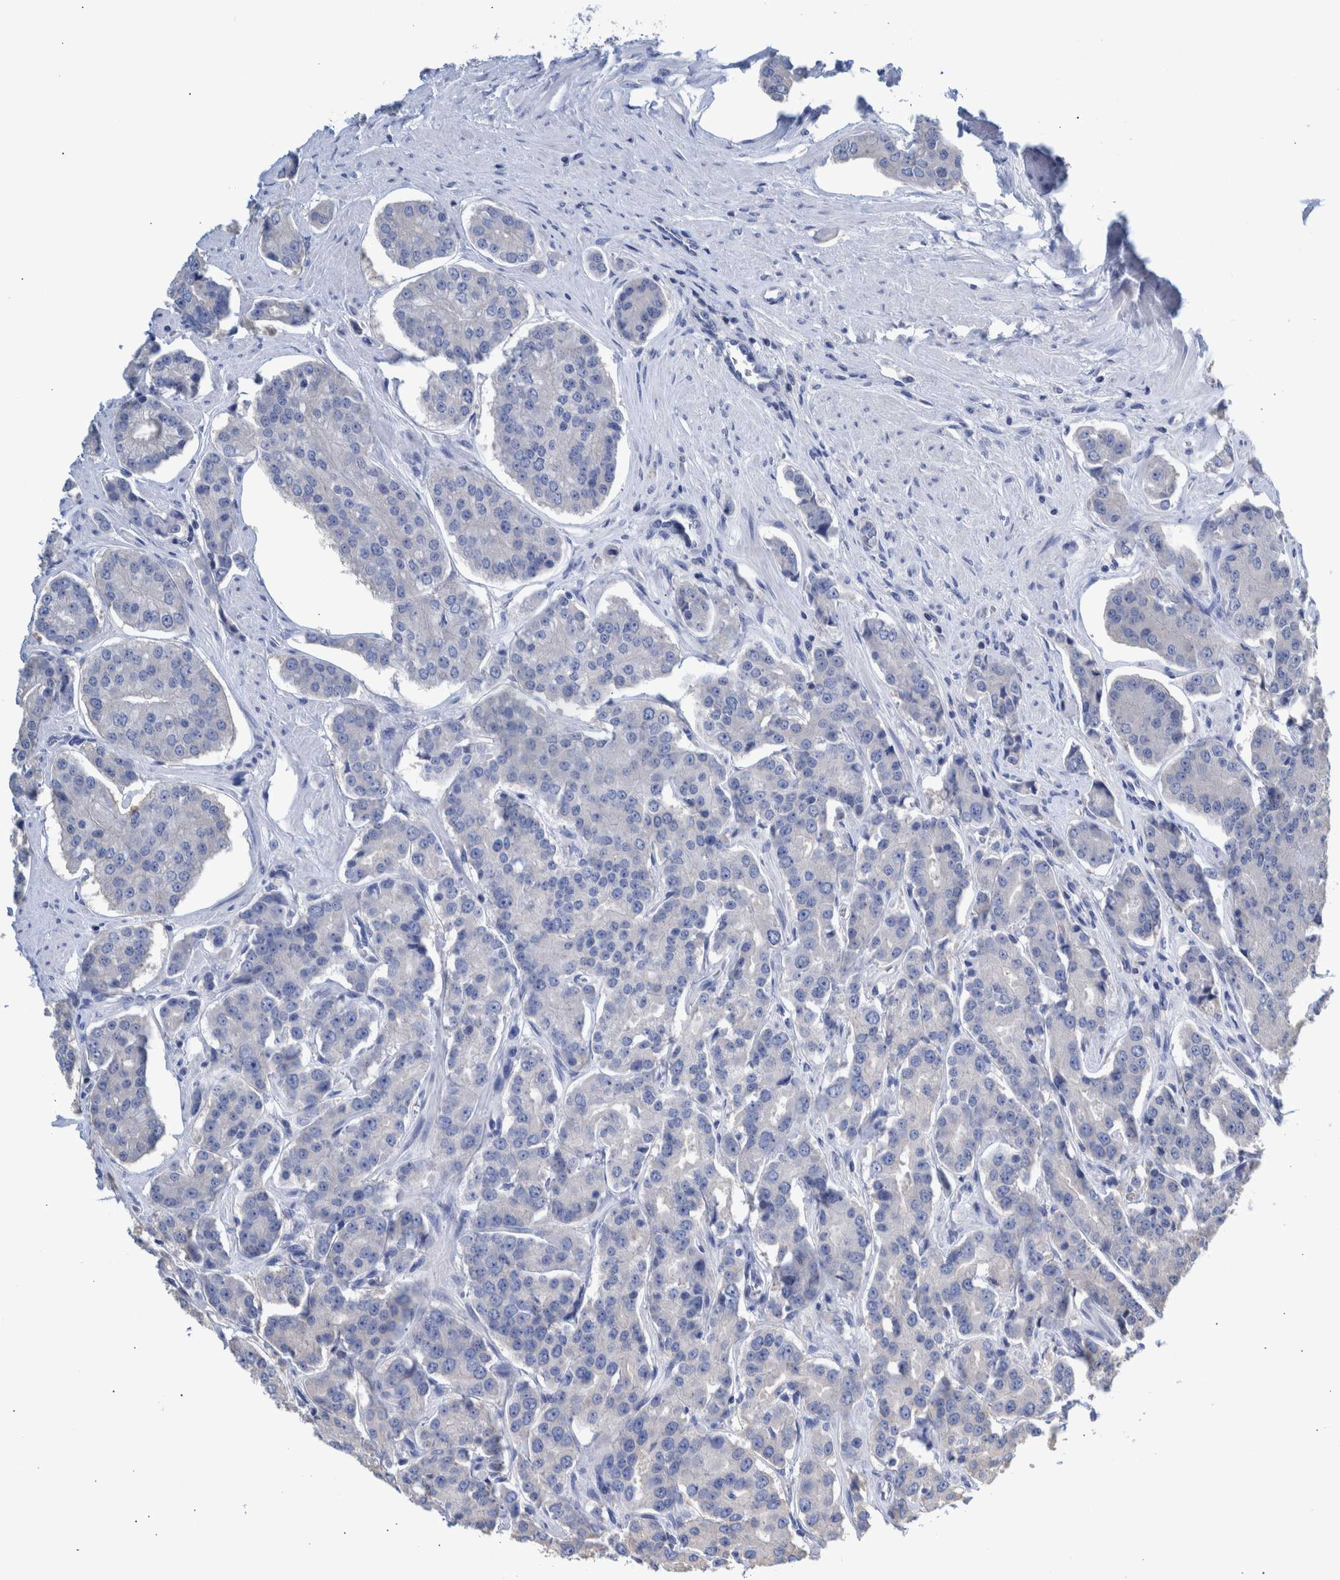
{"staining": {"intensity": "negative", "quantity": "none", "location": "none"}, "tissue": "prostate cancer", "cell_type": "Tumor cells", "image_type": "cancer", "snomed": [{"axis": "morphology", "description": "Adenocarcinoma, High grade"}, {"axis": "topography", "description": "Prostate"}], "caption": "The image reveals no significant expression in tumor cells of prostate high-grade adenocarcinoma.", "gene": "PPP3CC", "patient": {"sex": "male", "age": 71}}